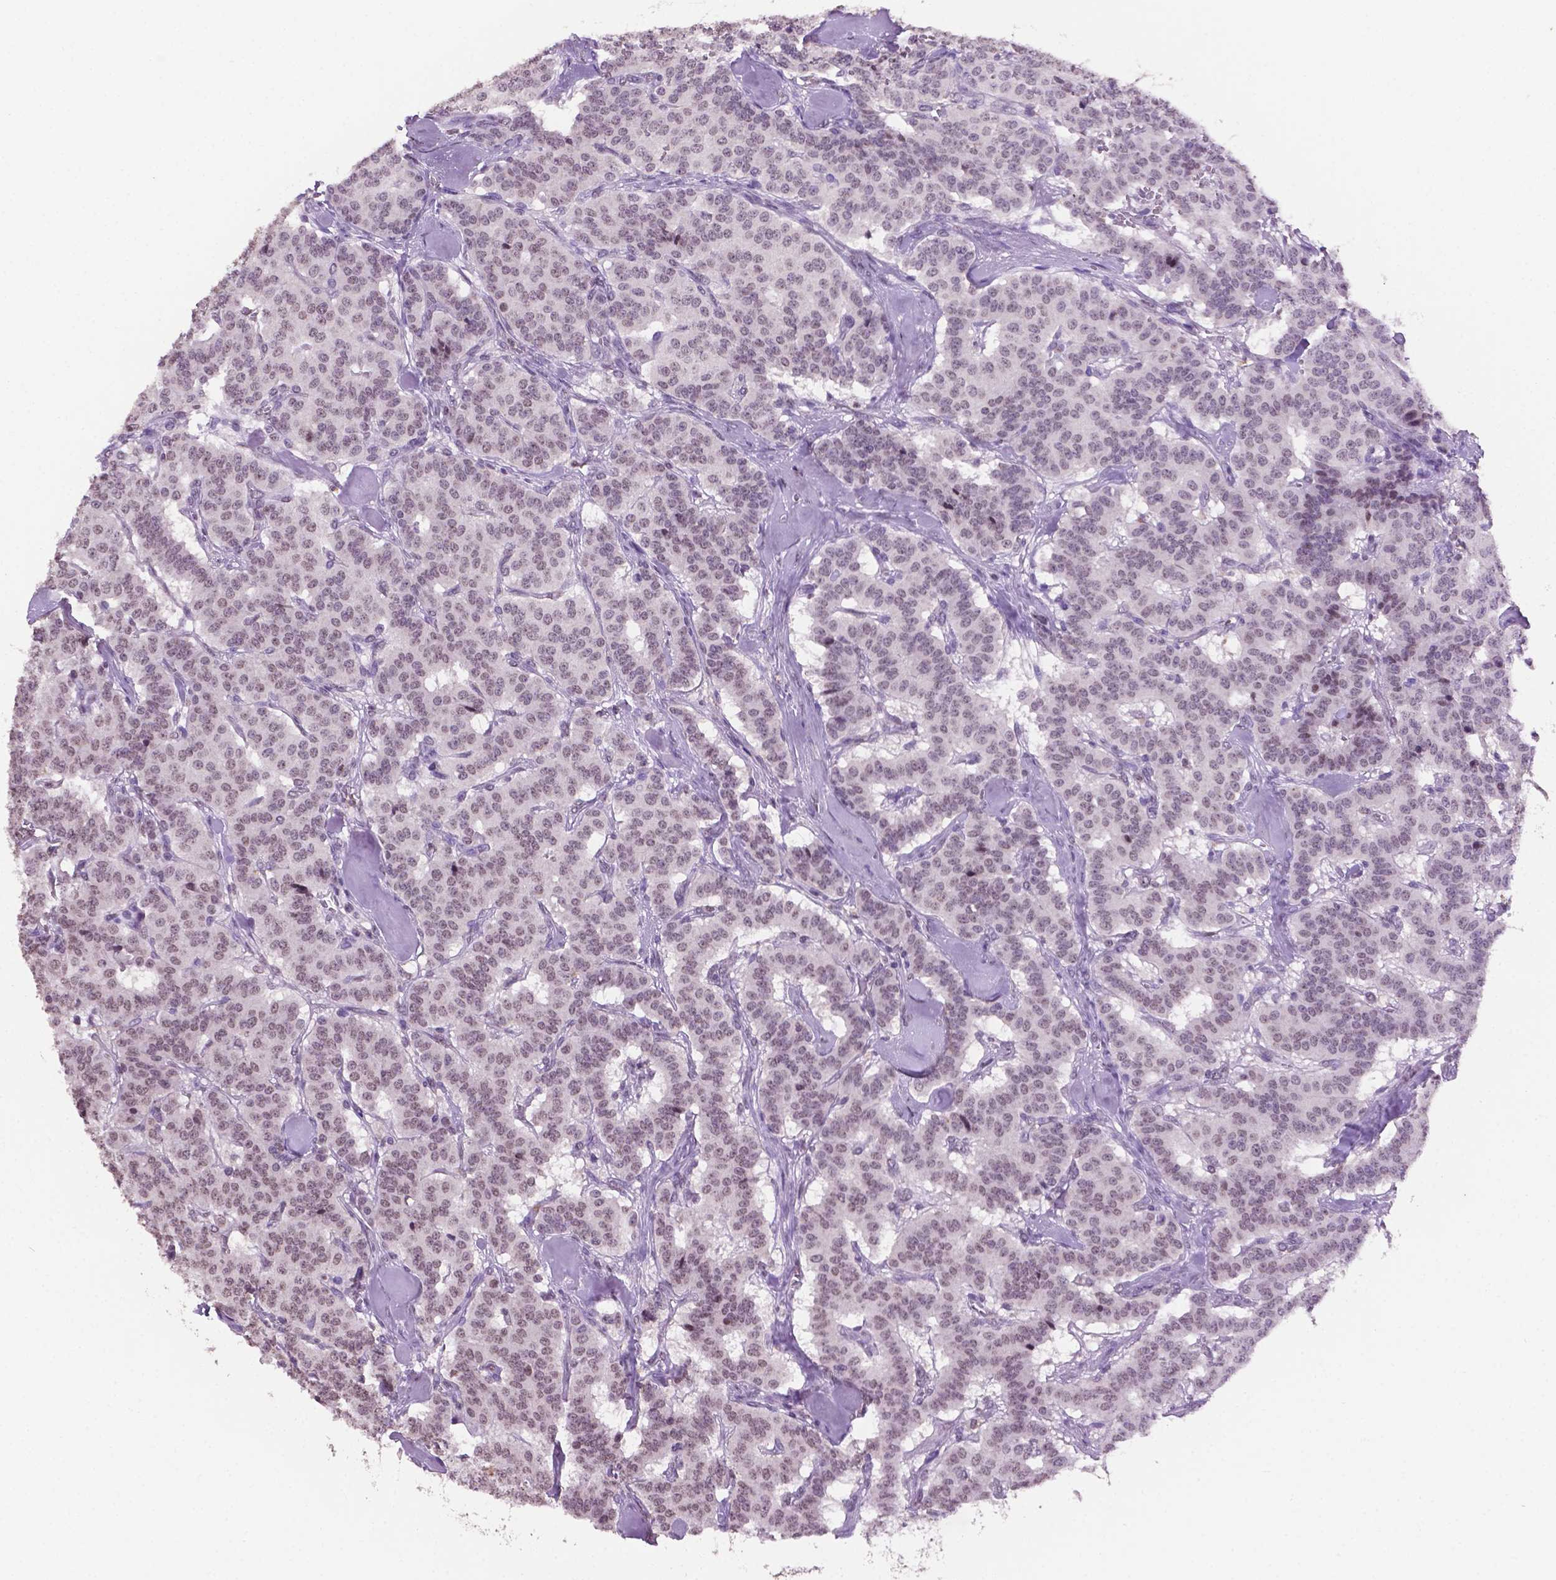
{"staining": {"intensity": "weak", "quantity": ">75%", "location": "nuclear"}, "tissue": "carcinoid", "cell_type": "Tumor cells", "image_type": "cancer", "snomed": [{"axis": "morphology", "description": "Normal tissue, NOS"}, {"axis": "morphology", "description": "Carcinoid, malignant, NOS"}, {"axis": "topography", "description": "Lung"}], "caption": "Carcinoid (malignant) was stained to show a protein in brown. There is low levels of weak nuclear staining in approximately >75% of tumor cells.", "gene": "PTPN6", "patient": {"sex": "female", "age": 46}}